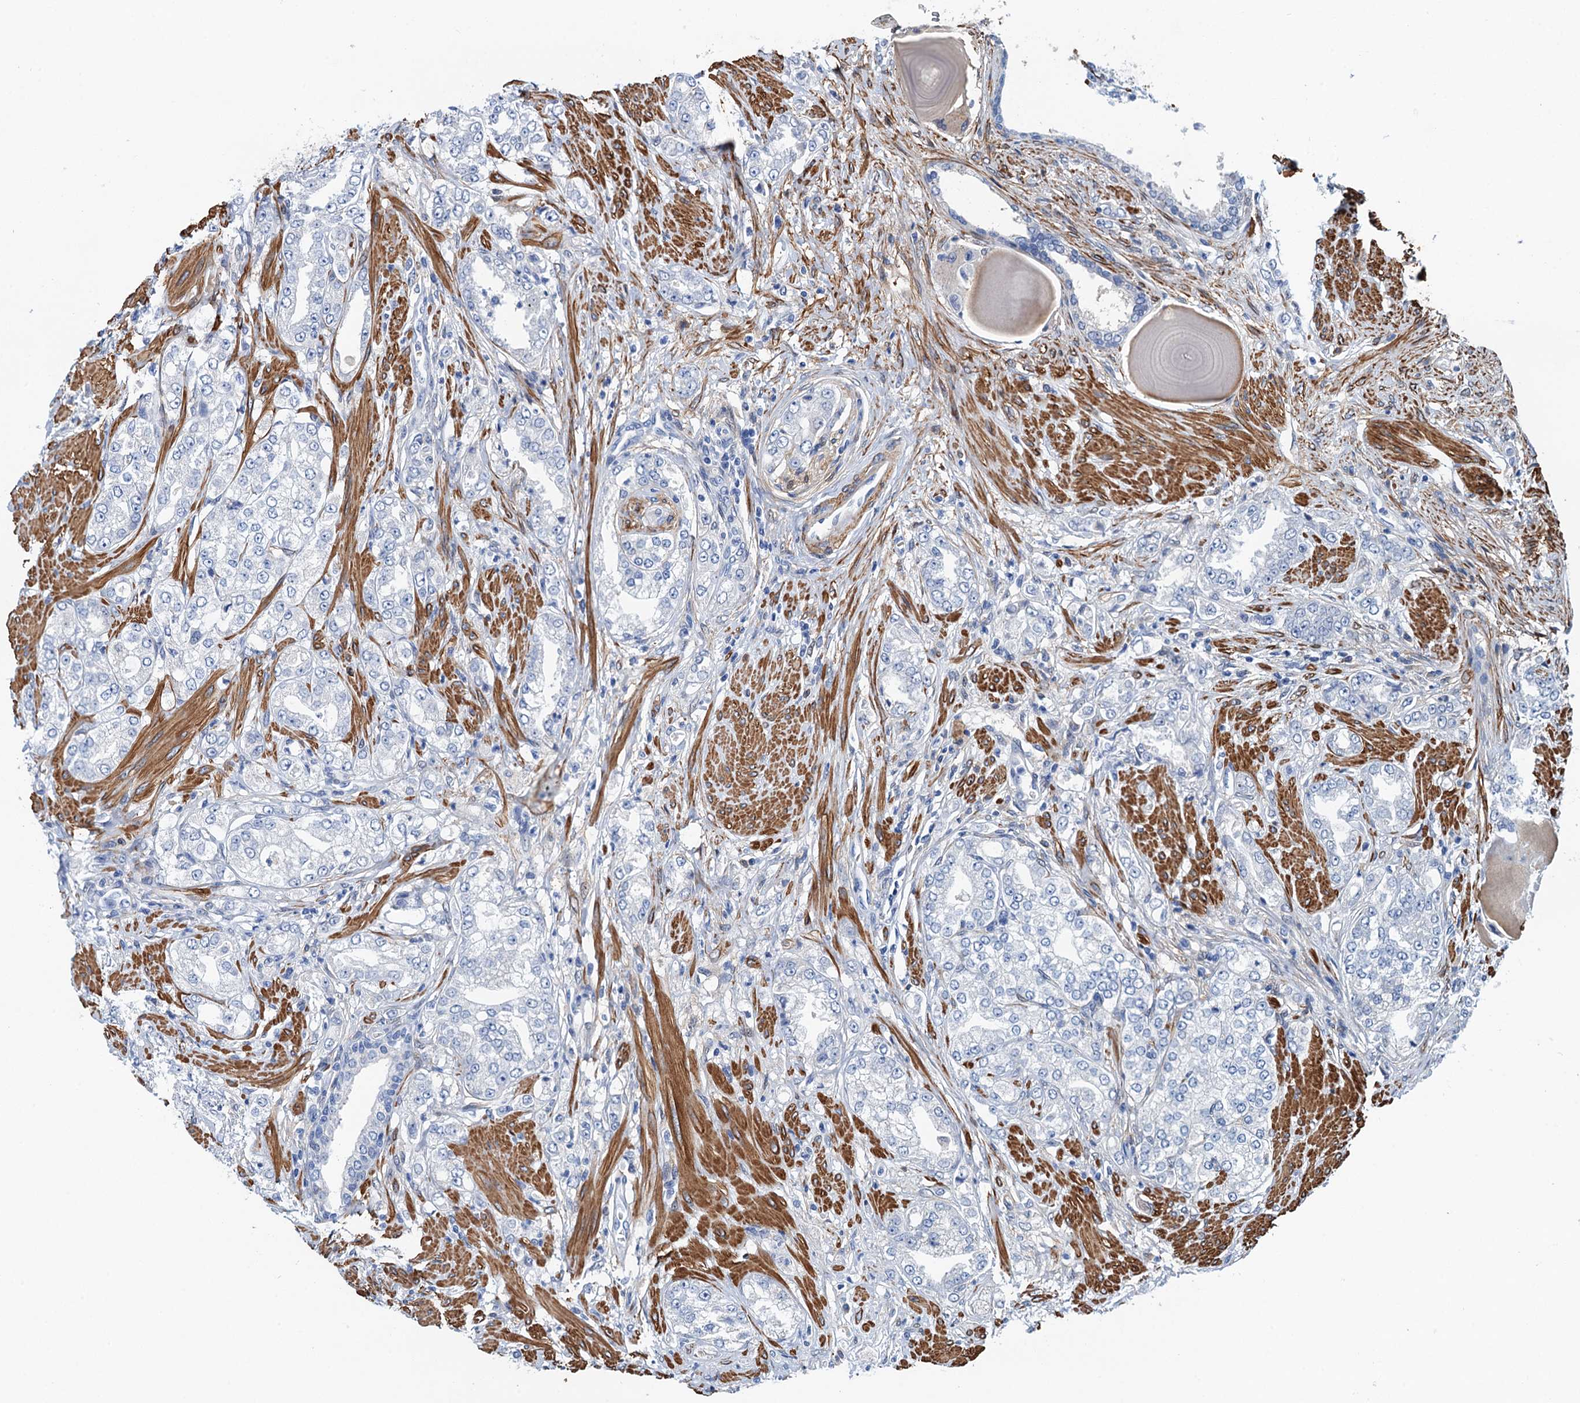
{"staining": {"intensity": "negative", "quantity": "none", "location": "none"}, "tissue": "prostate cancer", "cell_type": "Tumor cells", "image_type": "cancer", "snomed": [{"axis": "morphology", "description": "Adenocarcinoma, High grade"}, {"axis": "topography", "description": "Prostate"}], "caption": "The photomicrograph shows no staining of tumor cells in prostate adenocarcinoma (high-grade). The staining is performed using DAB brown chromogen with nuclei counter-stained in using hematoxylin.", "gene": "CSTPP1", "patient": {"sex": "male", "age": 64}}